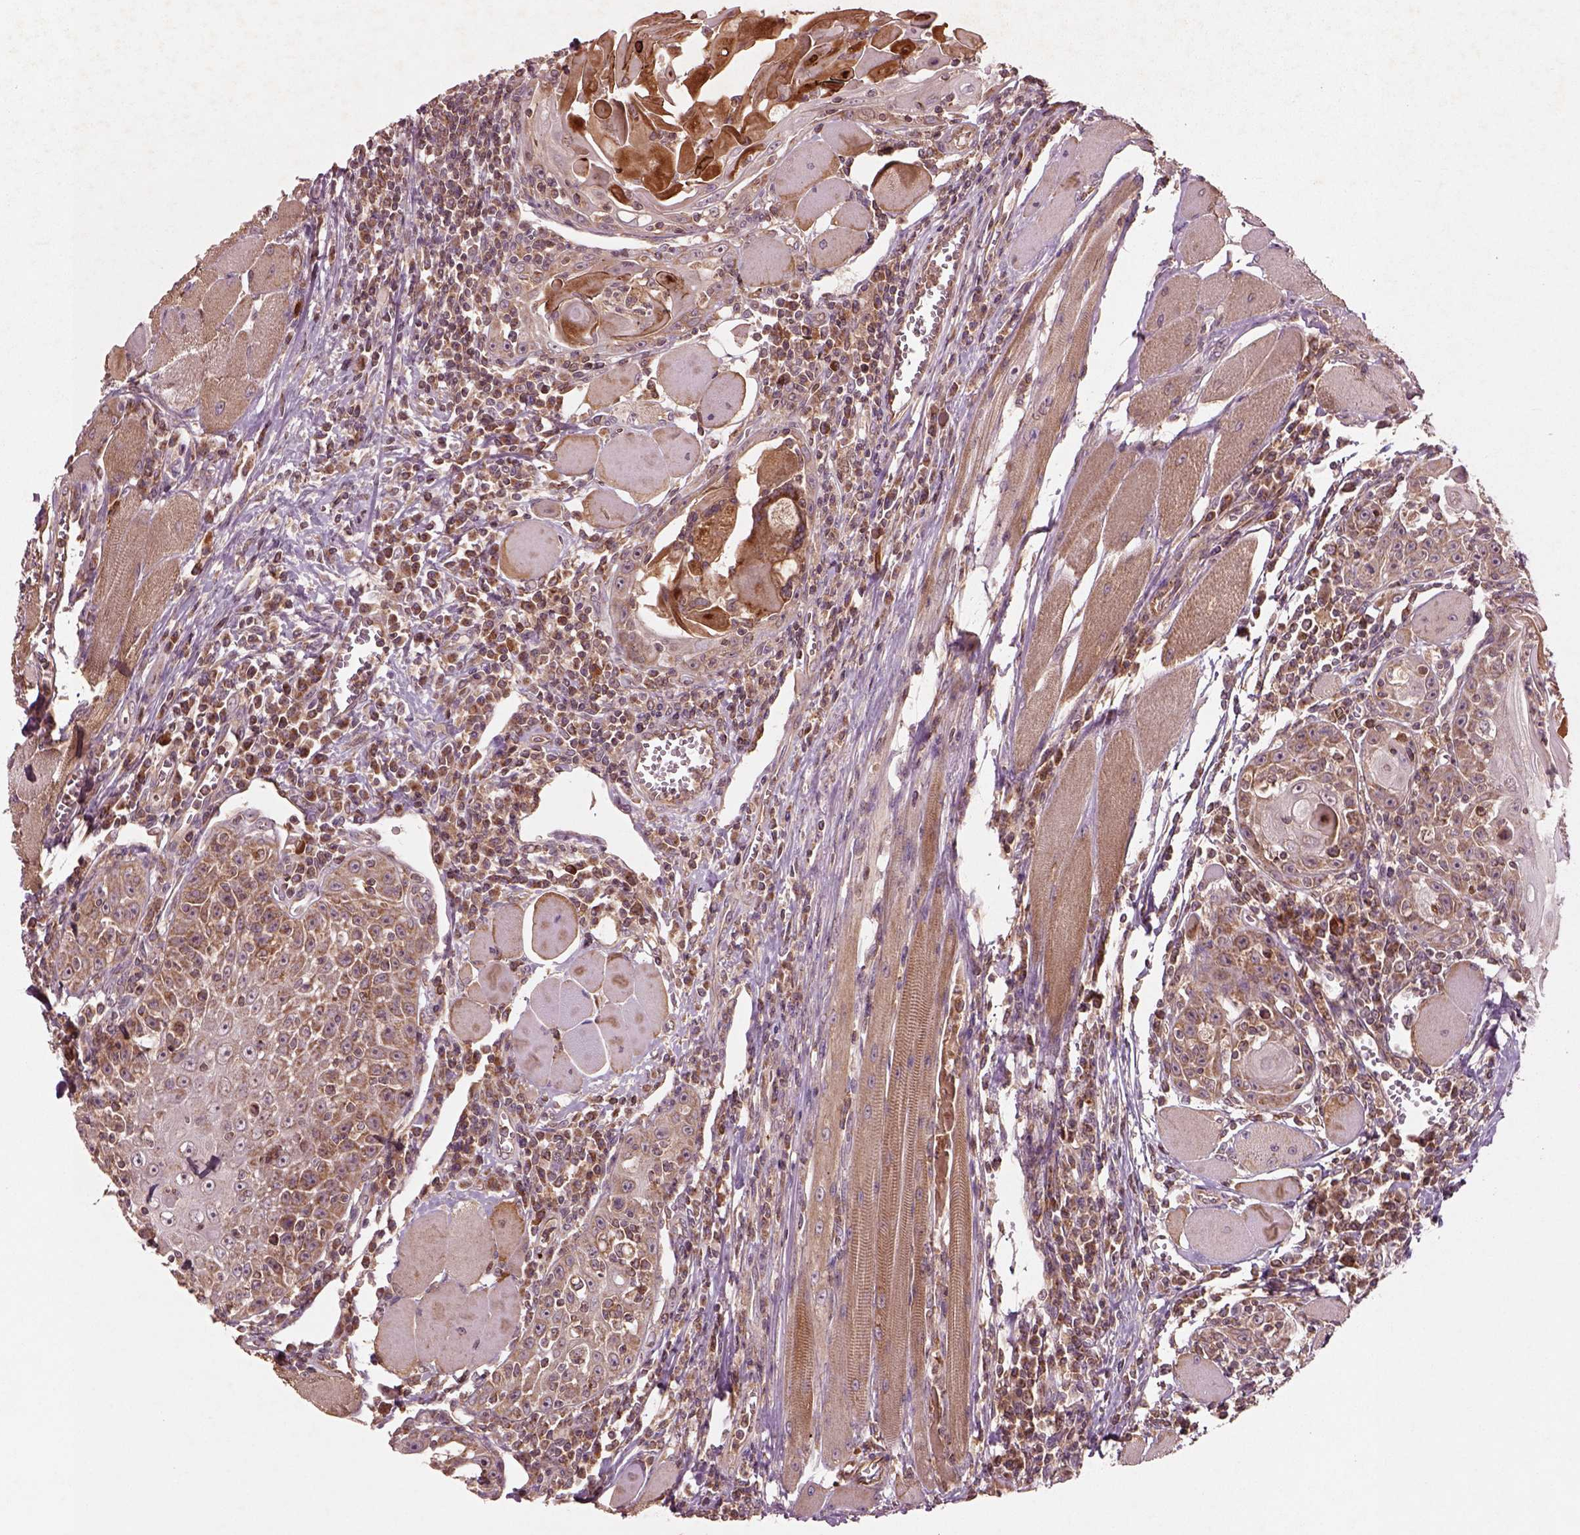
{"staining": {"intensity": "weak", "quantity": ">75%", "location": "cytoplasmic/membranous"}, "tissue": "head and neck cancer", "cell_type": "Tumor cells", "image_type": "cancer", "snomed": [{"axis": "morphology", "description": "Normal tissue, NOS"}, {"axis": "morphology", "description": "Squamous cell carcinoma, NOS"}, {"axis": "topography", "description": "Oral tissue"}, {"axis": "topography", "description": "Head-Neck"}], "caption": "Squamous cell carcinoma (head and neck) was stained to show a protein in brown. There is low levels of weak cytoplasmic/membranous positivity in approximately >75% of tumor cells. The protein is stained brown, and the nuclei are stained in blue (DAB (3,3'-diaminobenzidine) IHC with brightfield microscopy, high magnification).", "gene": "SLC25A5", "patient": {"sex": "male", "age": 52}}